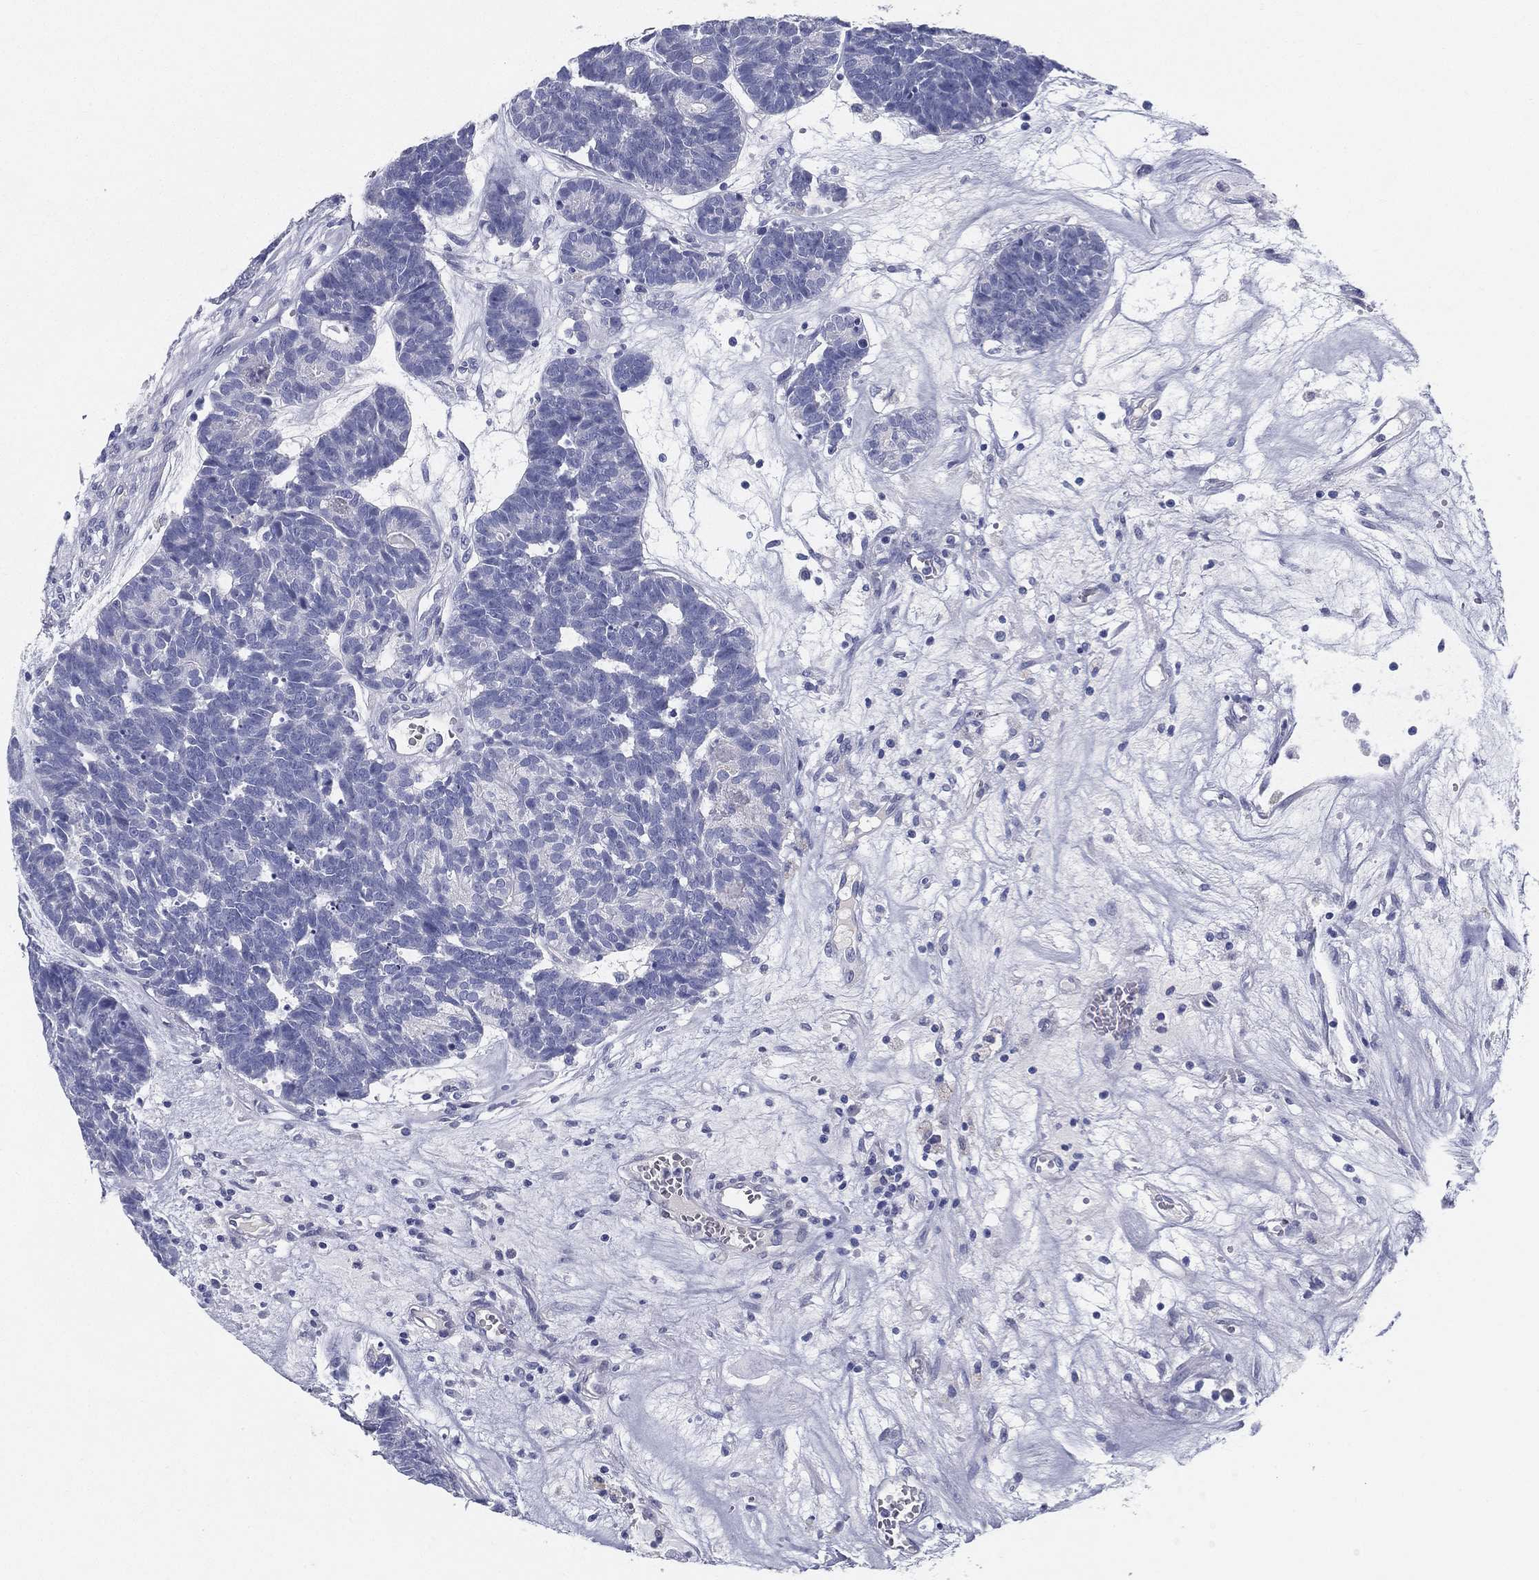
{"staining": {"intensity": "negative", "quantity": "none", "location": "none"}, "tissue": "head and neck cancer", "cell_type": "Tumor cells", "image_type": "cancer", "snomed": [{"axis": "morphology", "description": "Adenocarcinoma, NOS"}, {"axis": "topography", "description": "Head-Neck"}], "caption": "This is a image of immunohistochemistry (IHC) staining of head and neck cancer, which shows no positivity in tumor cells.", "gene": "STS", "patient": {"sex": "female", "age": 81}}